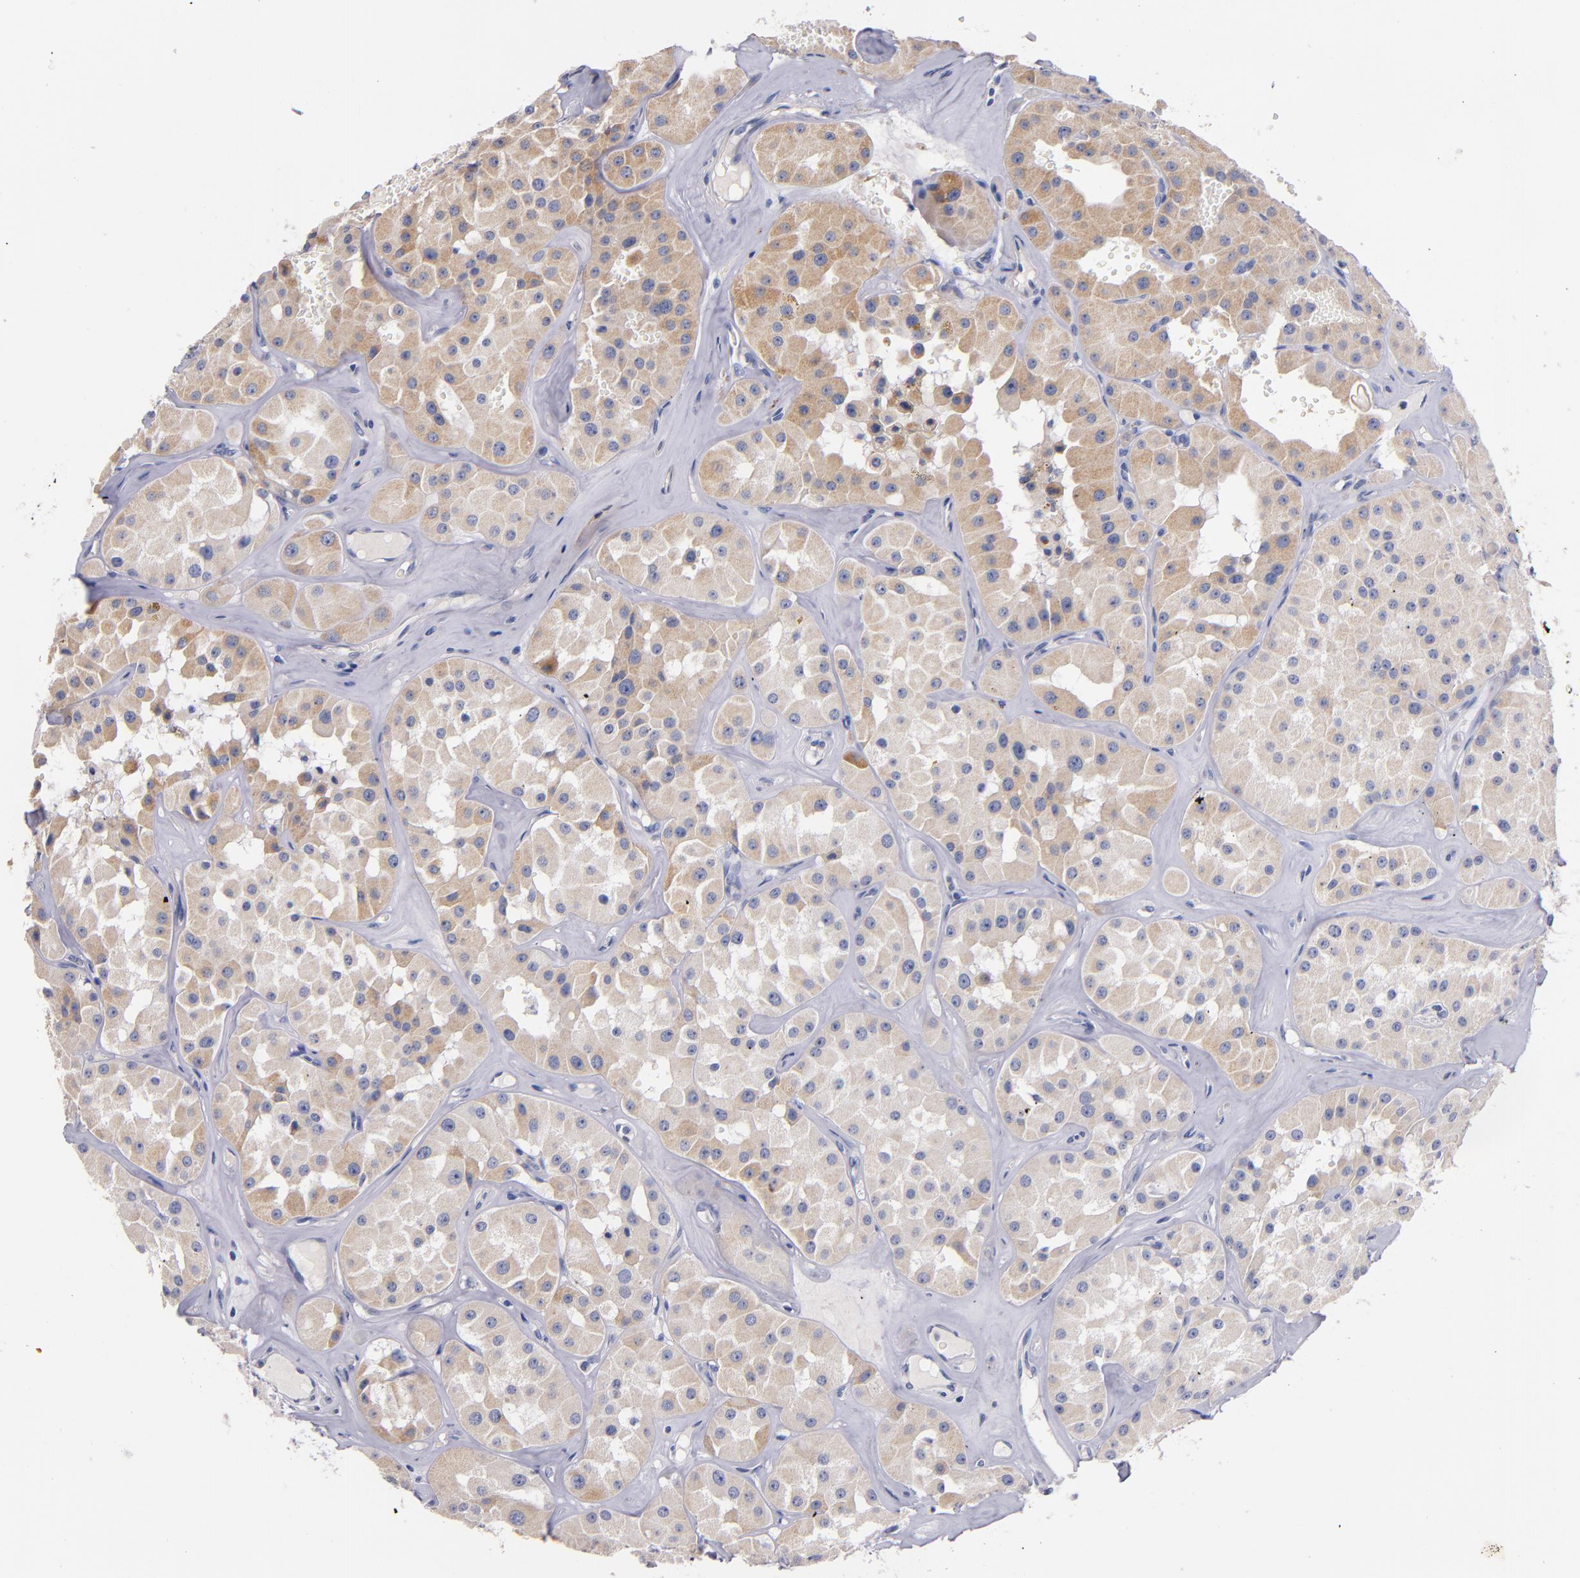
{"staining": {"intensity": "moderate", "quantity": ">75%", "location": "cytoplasmic/membranous"}, "tissue": "renal cancer", "cell_type": "Tumor cells", "image_type": "cancer", "snomed": [{"axis": "morphology", "description": "Adenocarcinoma, uncertain malignant potential"}, {"axis": "topography", "description": "Kidney"}], "caption": "Renal cancer stained with a protein marker exhibits moderate staining in tumor cells.", "gene": "CNTNAP2", "patient": {"sex": "male", "age": 63}}